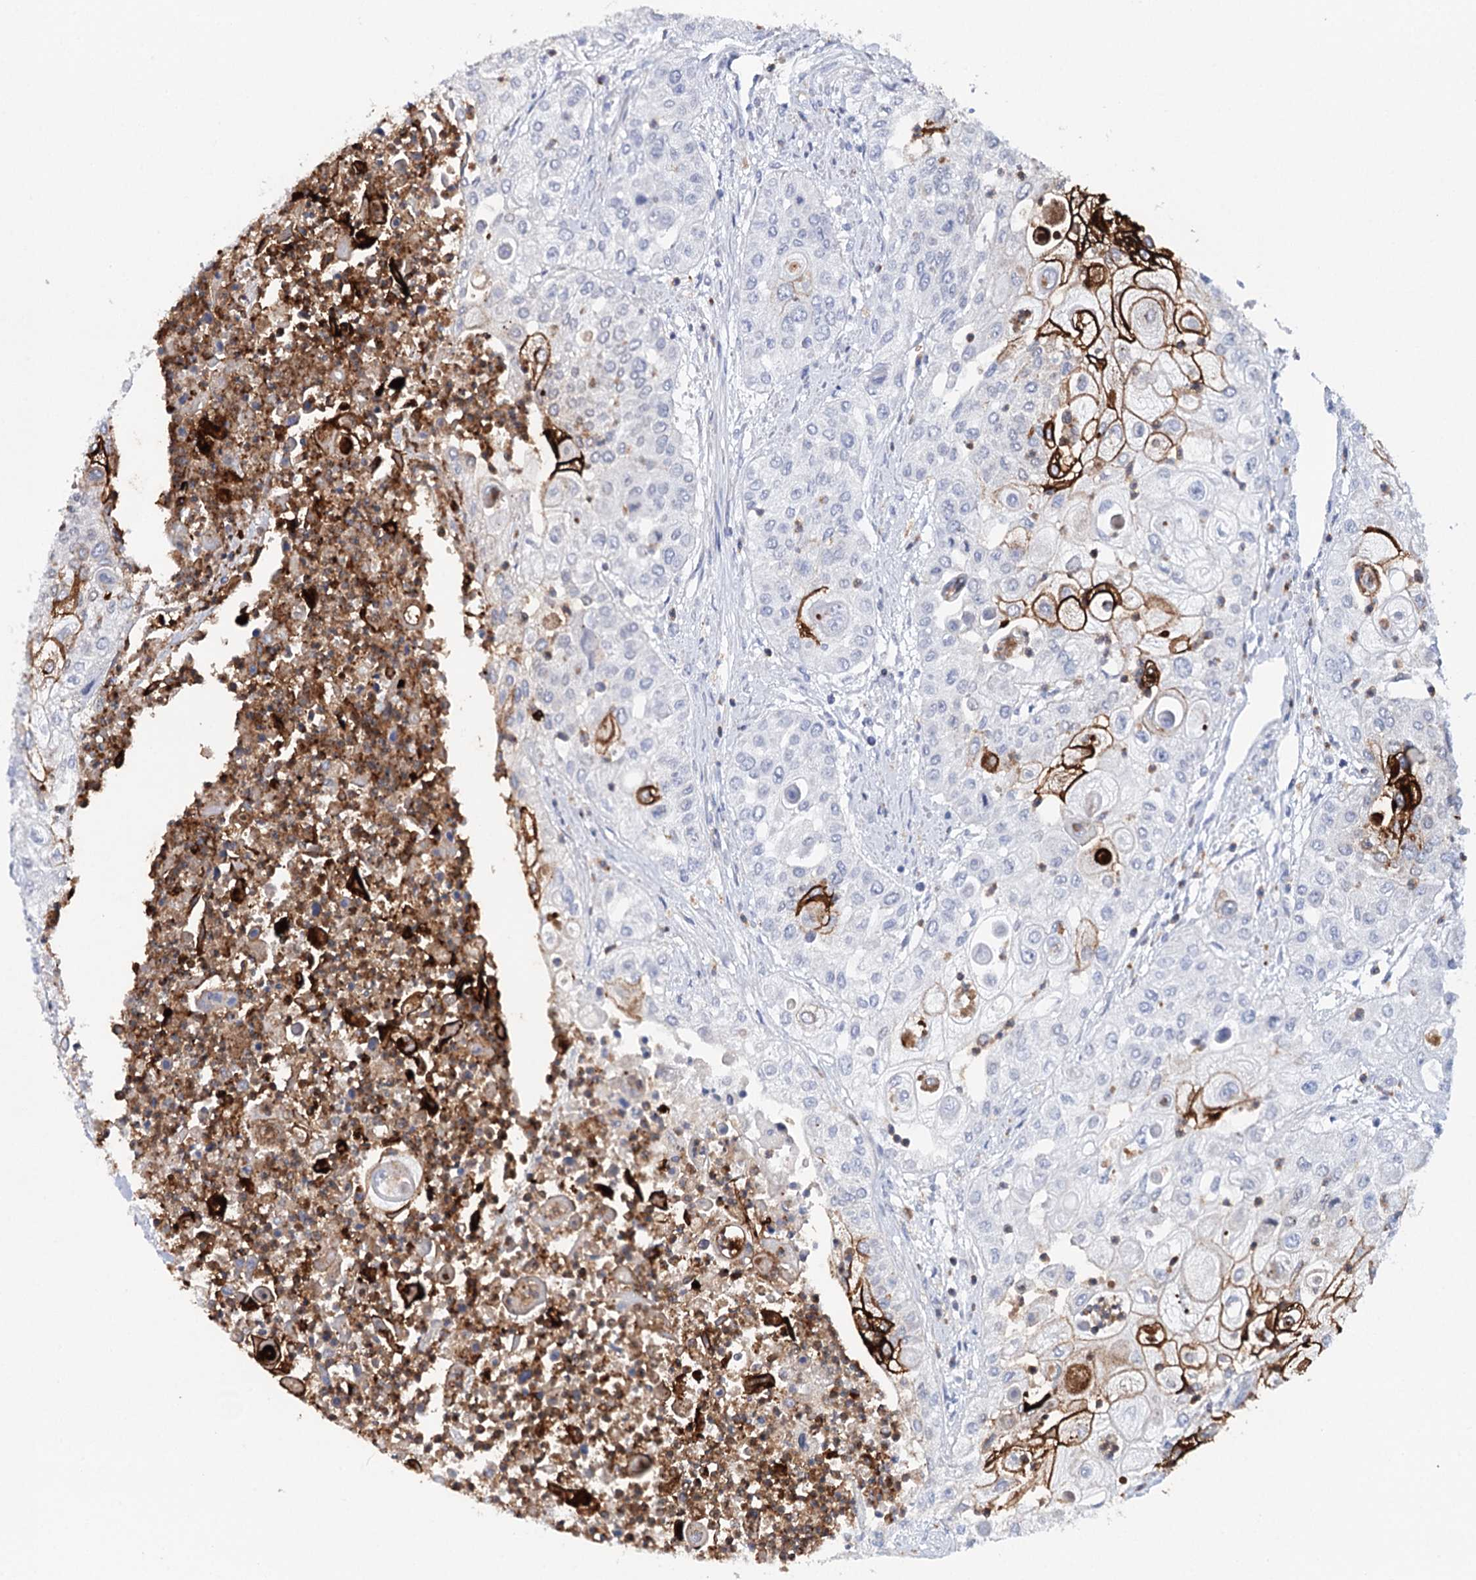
{"staining": {"intensity": "strong", "quantity": "<25%", "location": "cytoplasmic/membranous"}, "tissue": "urothelial cancer", "cell_type": "Tumor cells", "image_type": "cancer", "snomed": [{"axis": "morphology", "description": "Urothelial carcinoma, High grade"}, {"axis": "topography", "description": "Urinary bladder"}], "caption": "High-grade urothelial carcinoma stained for a protein demonstrates strong cytoplasmic/membranous positivity in tumor cells.", "gene": "CEACAM8", "patient": {"sex": "female", "age": 79}}